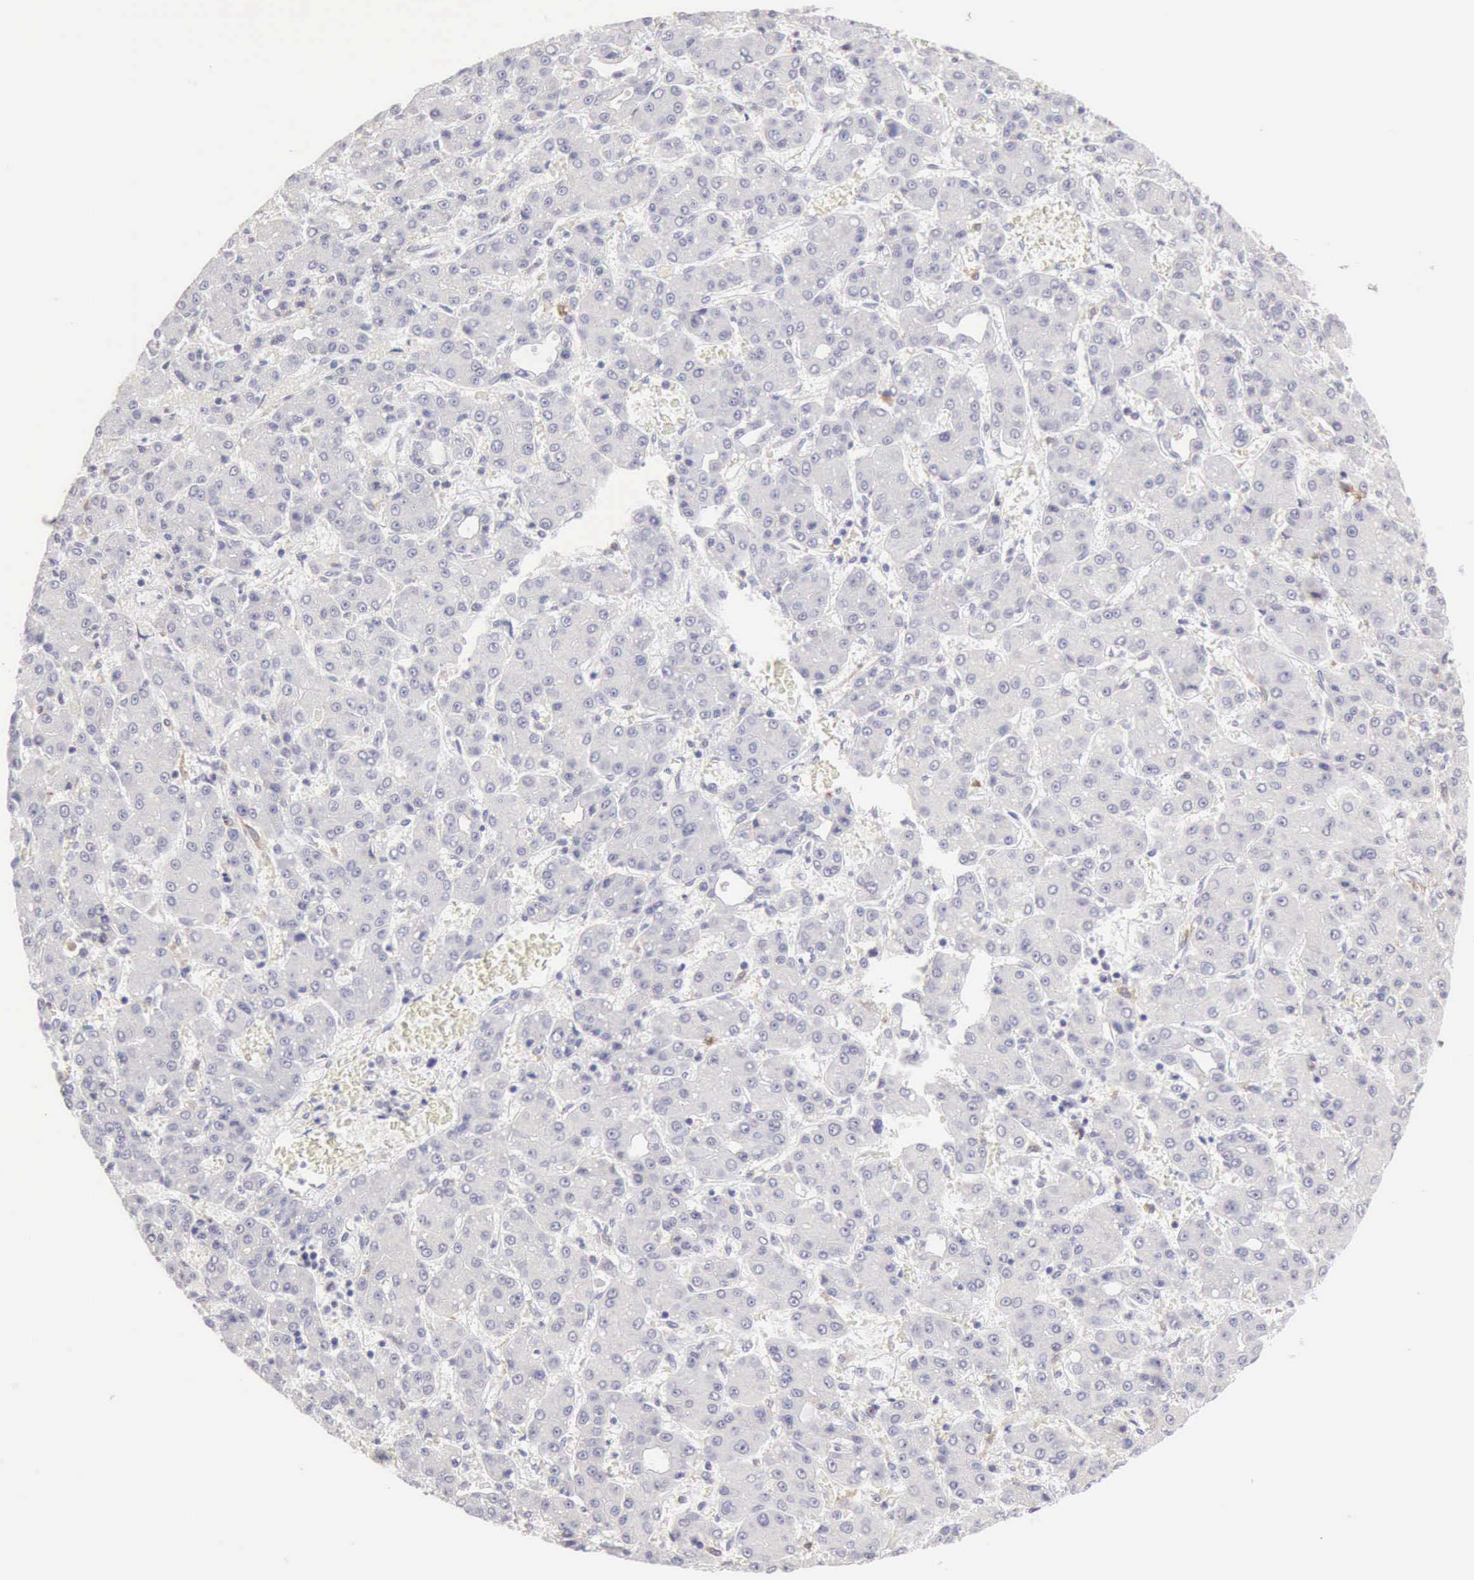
{"staining": {"intensity": "negative", "quantity": "none", "location": "none"}, "tissue": "liver cancer", "cell_type": "Tumor cells", "image_type": "cancer", "snomed": [{"axis": "morphology", "description": "Carcinoma, Hepatocellular, NOS"}, {"axis": "topography", "description": "Liver"}], "caption": "Immunohistochemistry of liver cancer demonstrates no staining in tumor cells.", "gene": "RNASE1", "patient": {"sex": "male", "age": 69}}